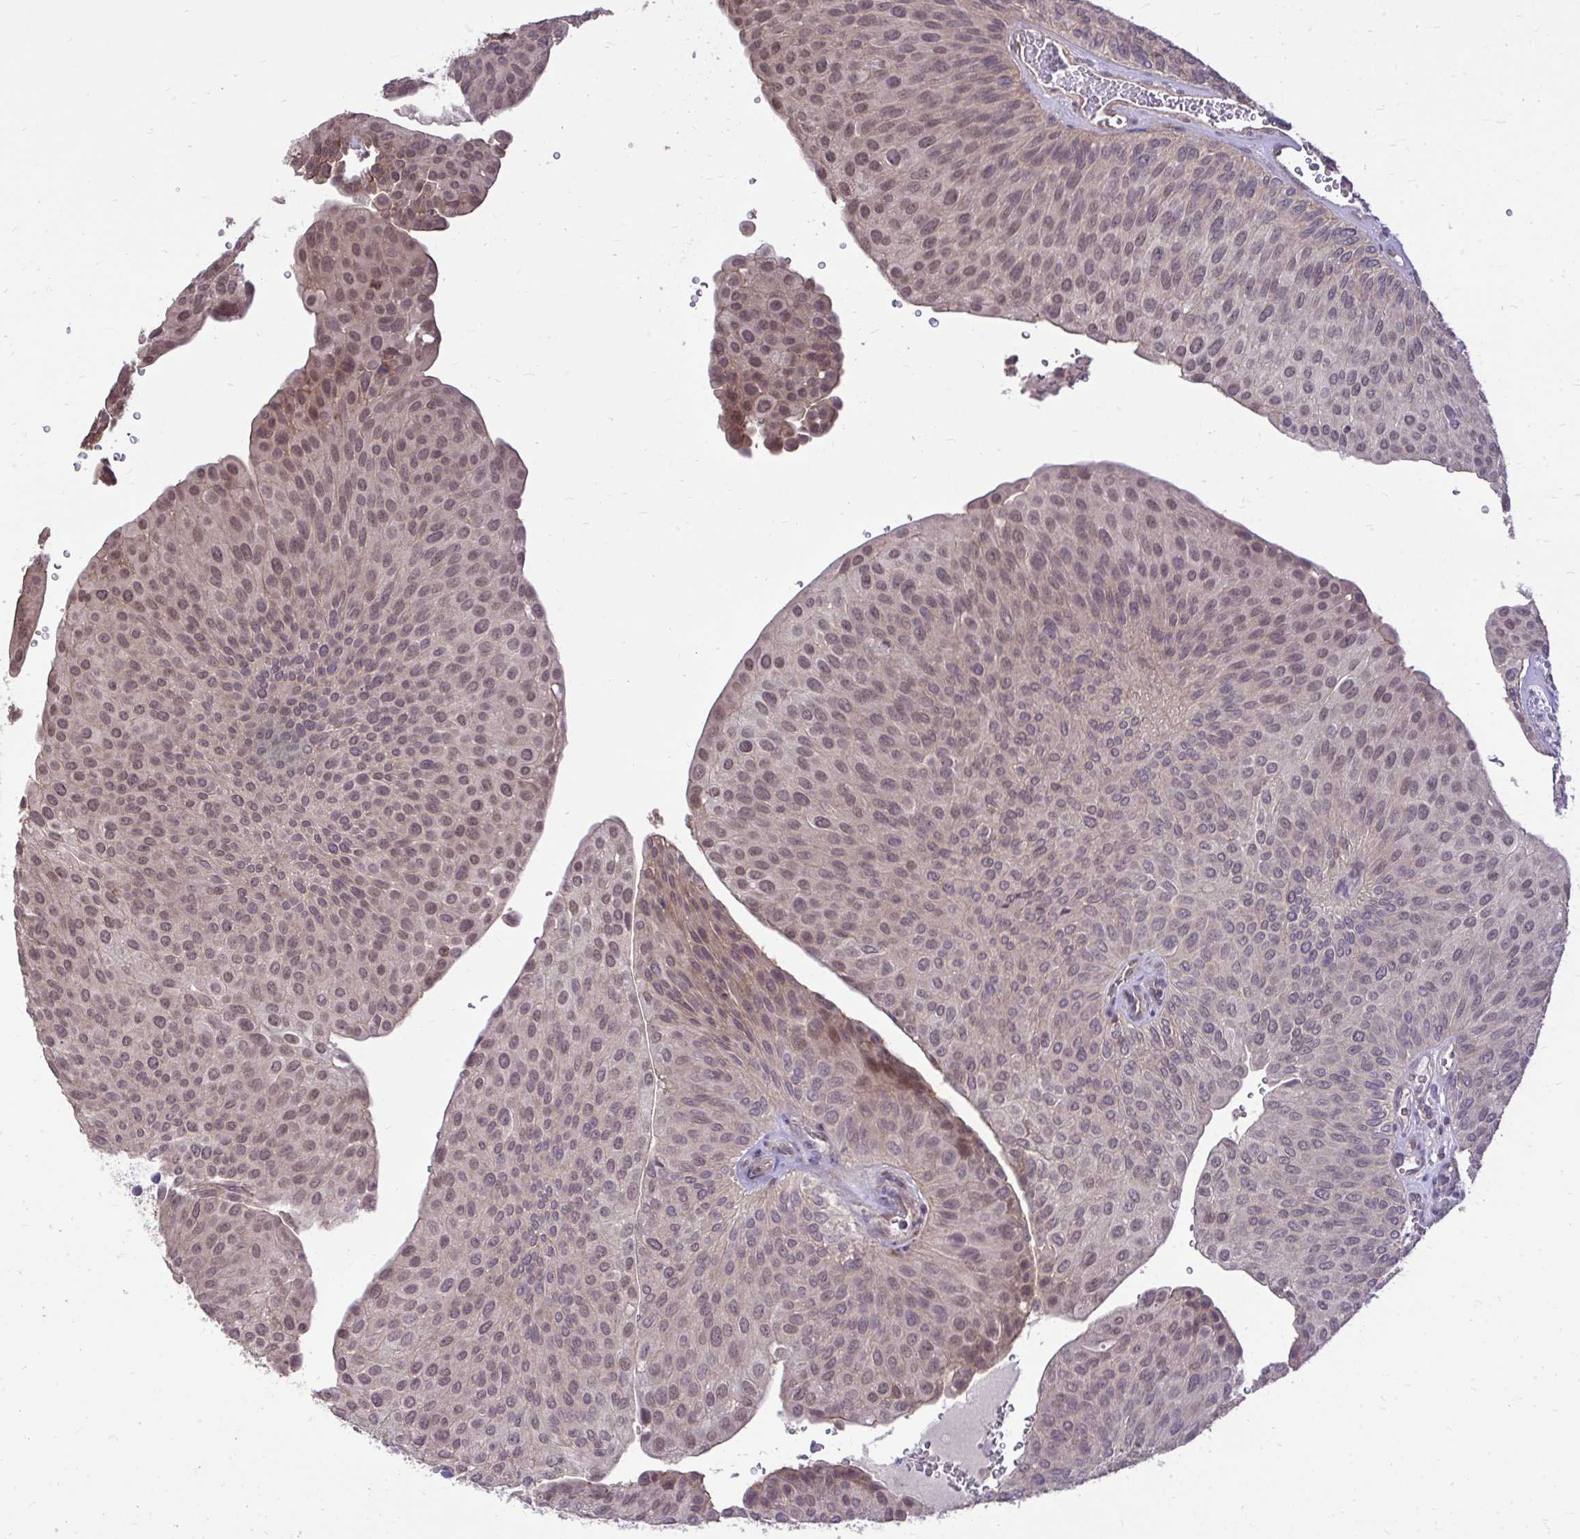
{"staining": {"intensity": "moderate", "quantity": ">75%", "location": "nuclear"}, "tissue": "urothelial cancer", "cell_type": "Tumor cells", "image_type": "cancer", "snomed": [{"axis": "morphology", "description": "Urothelial carcinoma, NOS"}, {"axis": "topography", "description": "Urinary bladder"}], "caption": "Protein staining by immunohistochemistry shows moderate nuclear staining in about >75% of tumor cells in transitional cell carcinoma.", "gene": "IGFL2", "patient": {"sex": "male", "age": 67}}